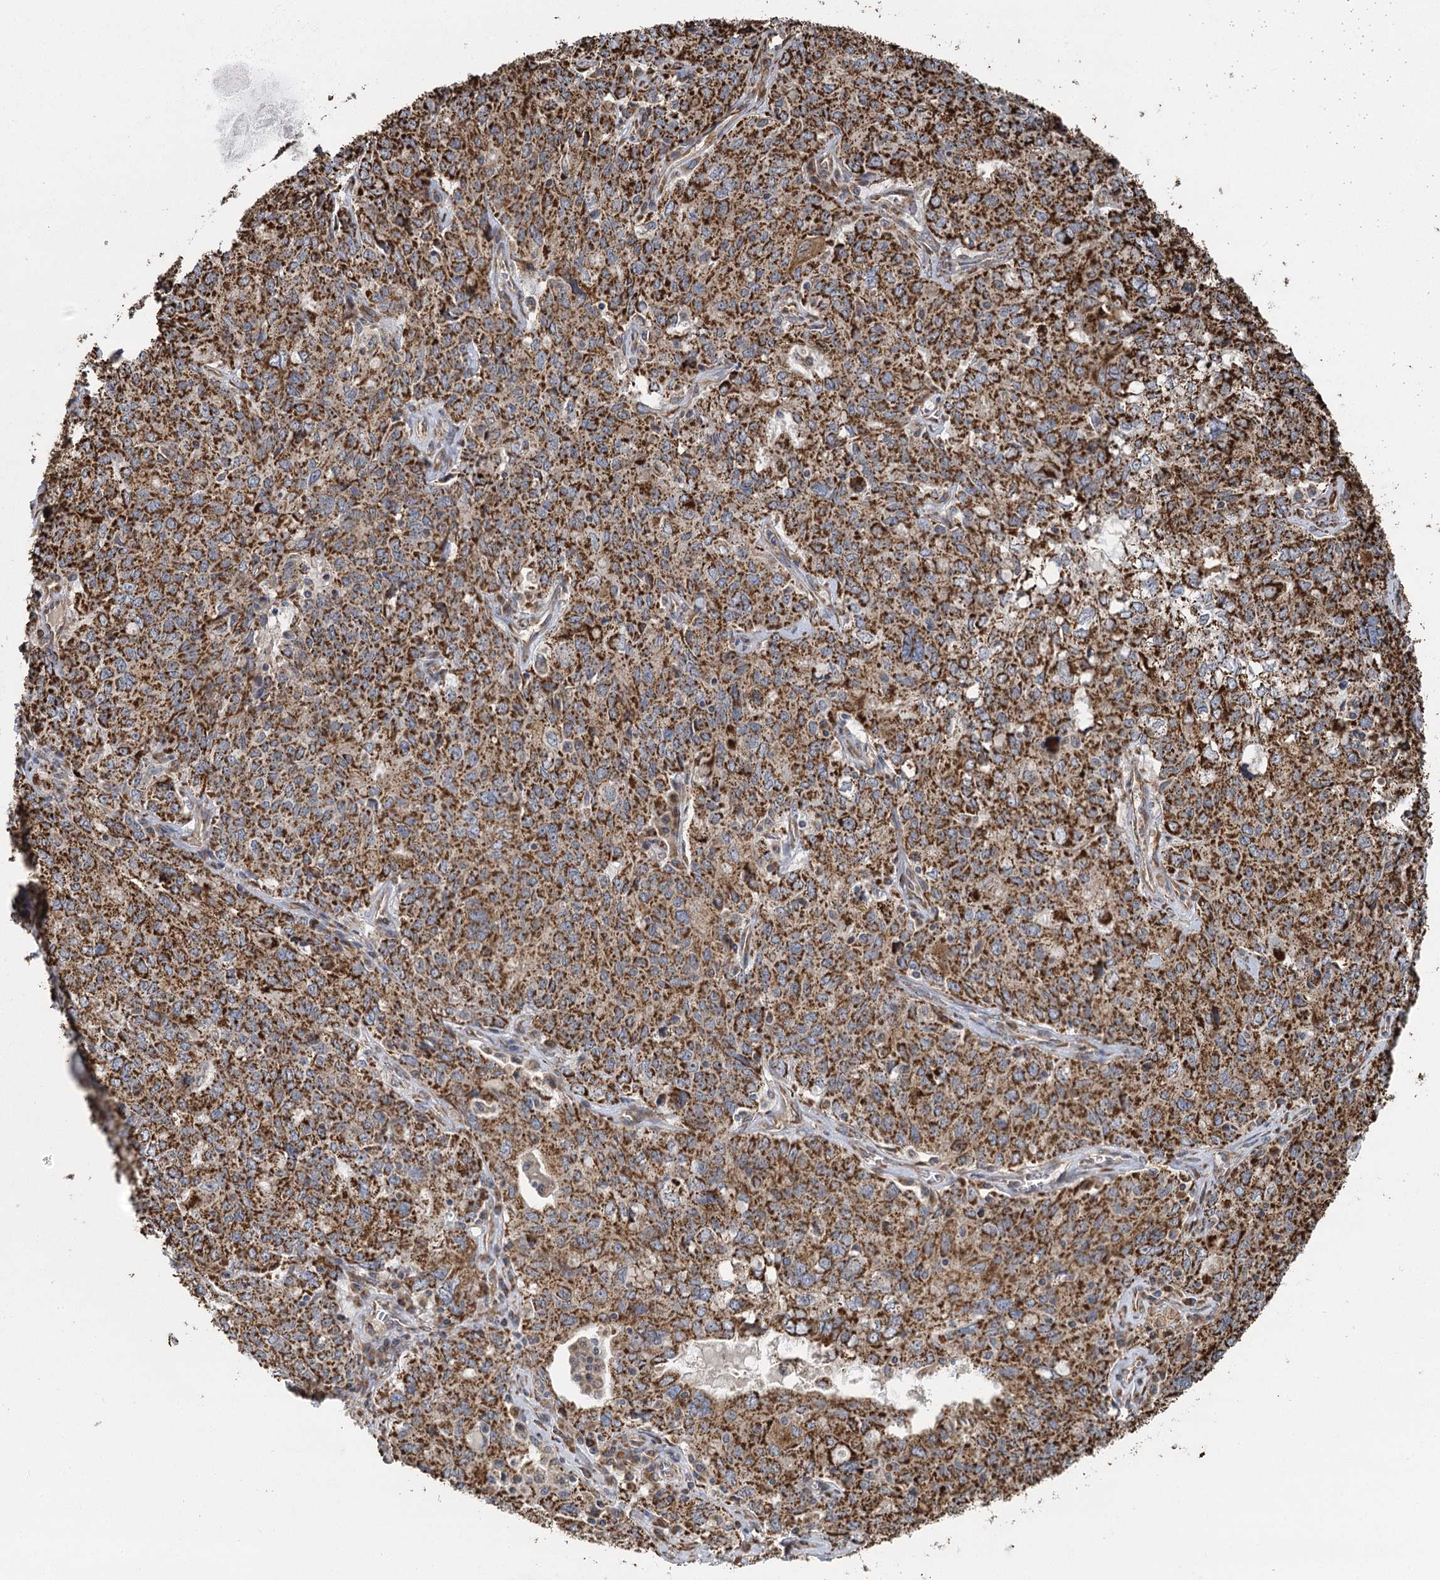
{"staining": {"intensity": "moderate", "quantity": ">75%", "location": "cytoplasmic/membranous"}, "tissue": "ovarian cancer", "cell_type": "Tumor cells", "image_type": "cancer", "snomed": [{"axis": "morphology", "description": "Carcinoma, endometroid"}, {"axis": "topography", "description": "Ovary"}], "caption": "Endometroid carcinoma (ovarian) tissue displays moderate cytoplasmic/membranous expression in about >75% of tumor cells, visualized by immunohistochemistry.", "gene": "IL11RA", "patient": {"sex": "female", "age": 62}}